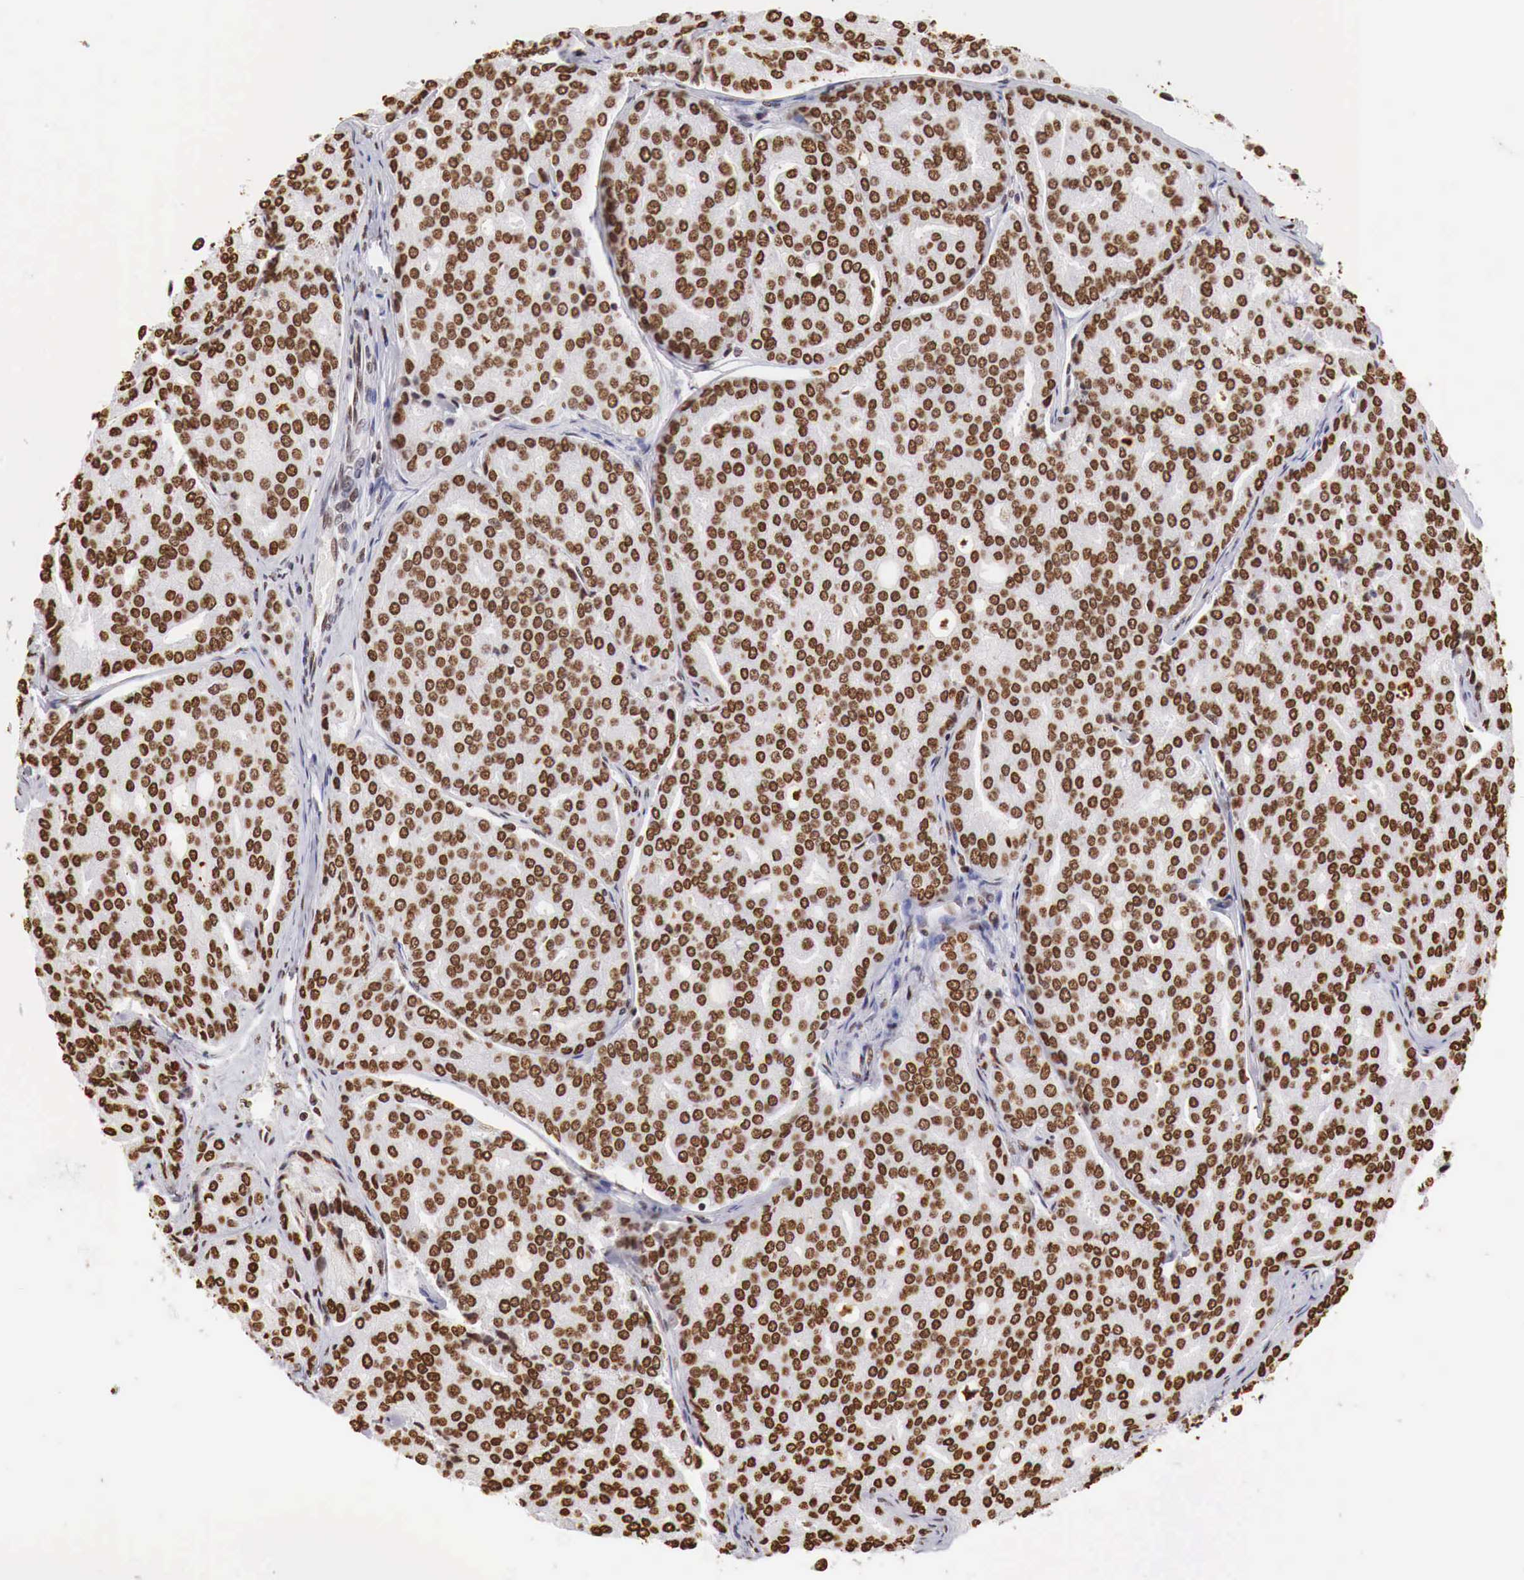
{"staining": {"intensity": "strong", "quantity": ">75%", "location": "nuclear"}, "tissue": "prostate cancer", "cell_type": "Tumor cells", "image_type": "cancer", "snomed": [{"axis": "morphology", "description": "Adenocarcinoma, High grade"}, {"axis": "topography", "description": "Prostate"}], "caption": "Immunohistochemistry (IHC) image of adenocarcinoma (high-grade) (prostate) stained for a protein (brown), which exhibits high levels of strong nuclear positivity in about >75% of tumor cells.", "gene": "DKC1", "patient": {"sex": "male", "age": 64}}